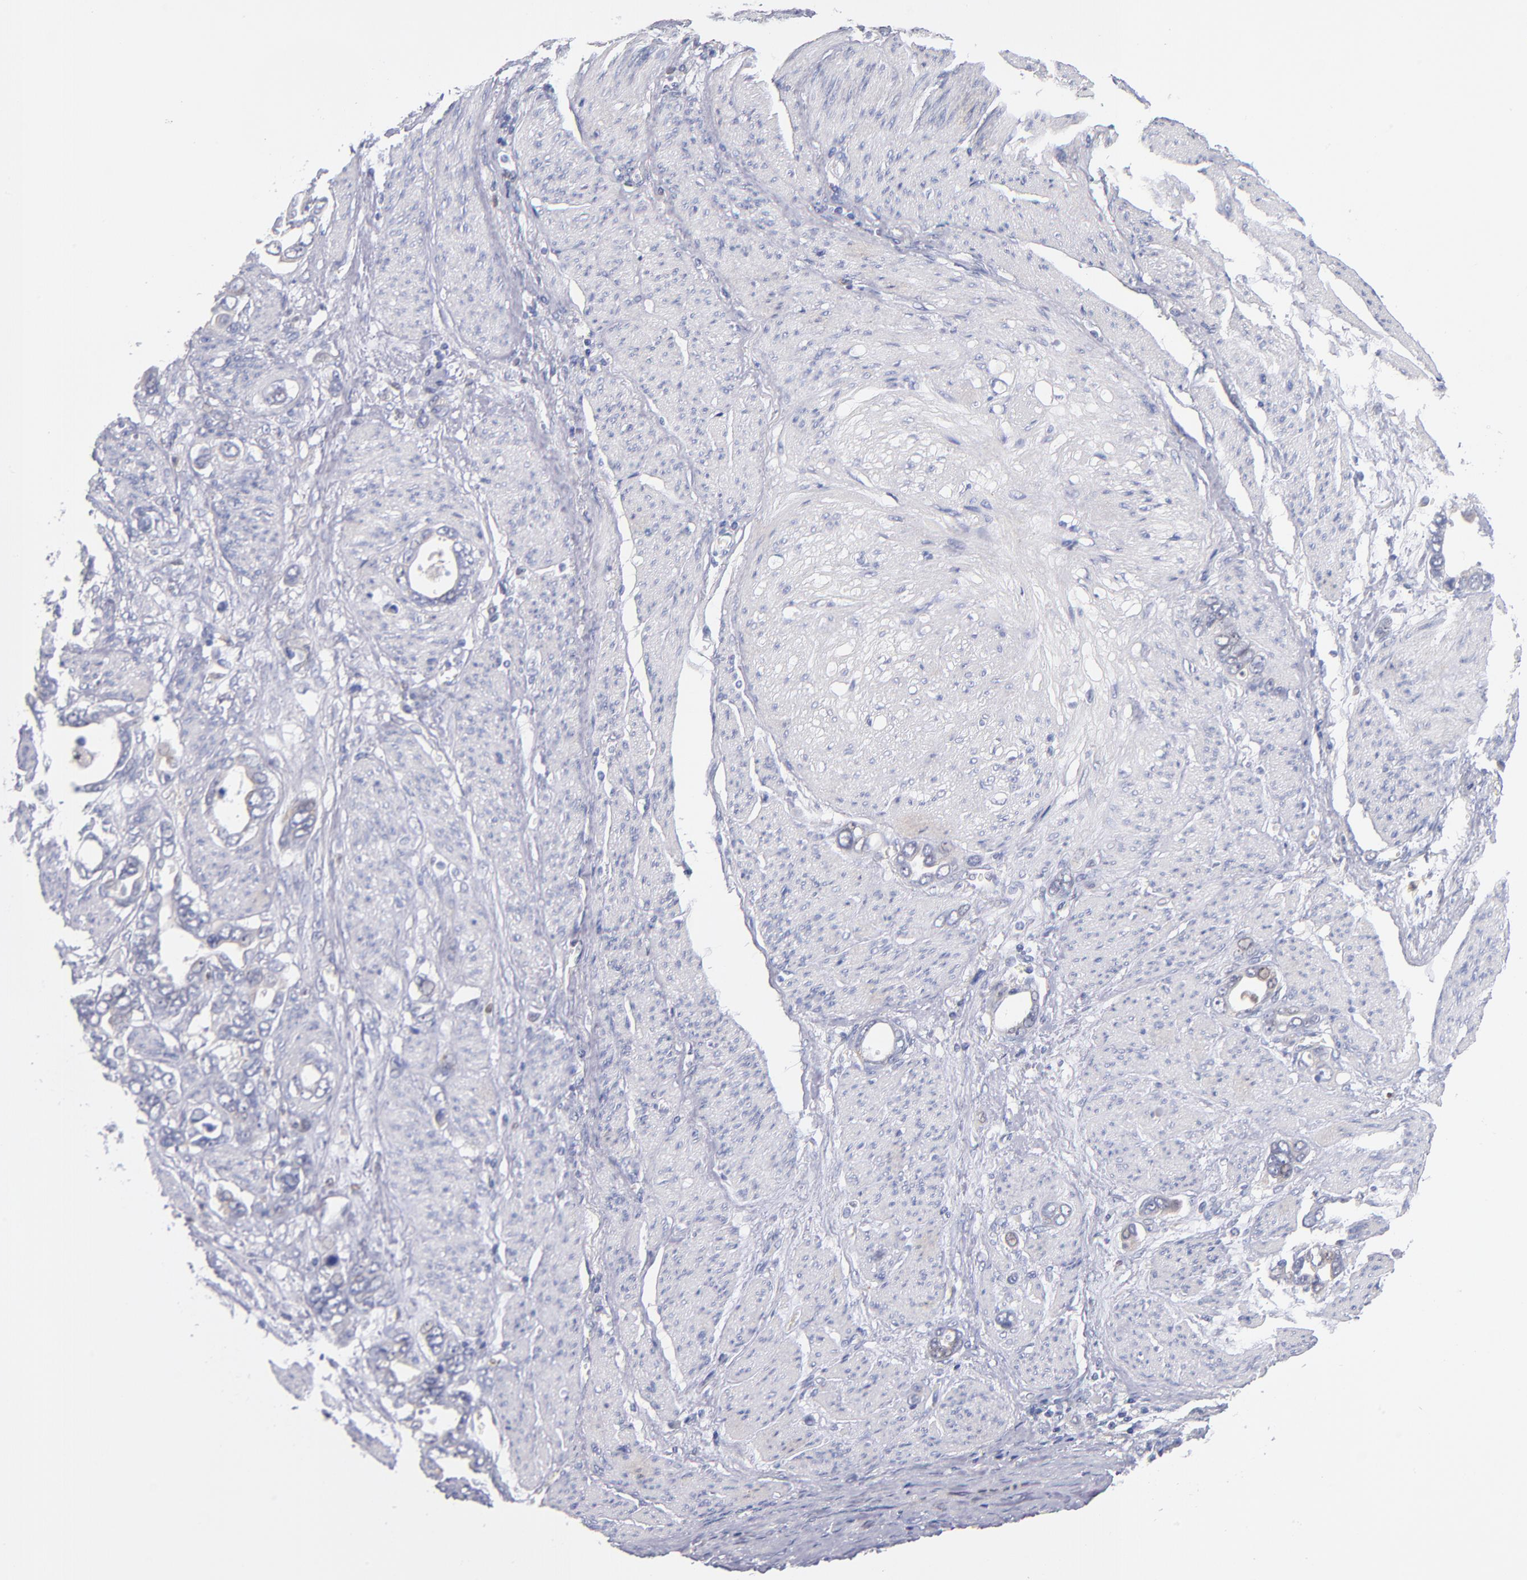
{"staining": {"intensity": "weak", "quantity": "<25%", "location": "cytoplasmic/membranous"}, "tissue": "stomach cancer", "cell_type": "Tumor cells", "image_type": "cancer", "snomed": [{"axis": "morphology", "description": "Adenocarcinoma, NOS"}, {"axis": "topography", "description": "Stomach"}], "caption": "An immunohistochemistry (IHC) micrograph of stomach cancer (adenocarcinoma) is shown. There is no staining in tumor cells of stomach cancer (adenocarcinoma).", "gene": "BID", "patient": {"sex": "male", "age": 78}}